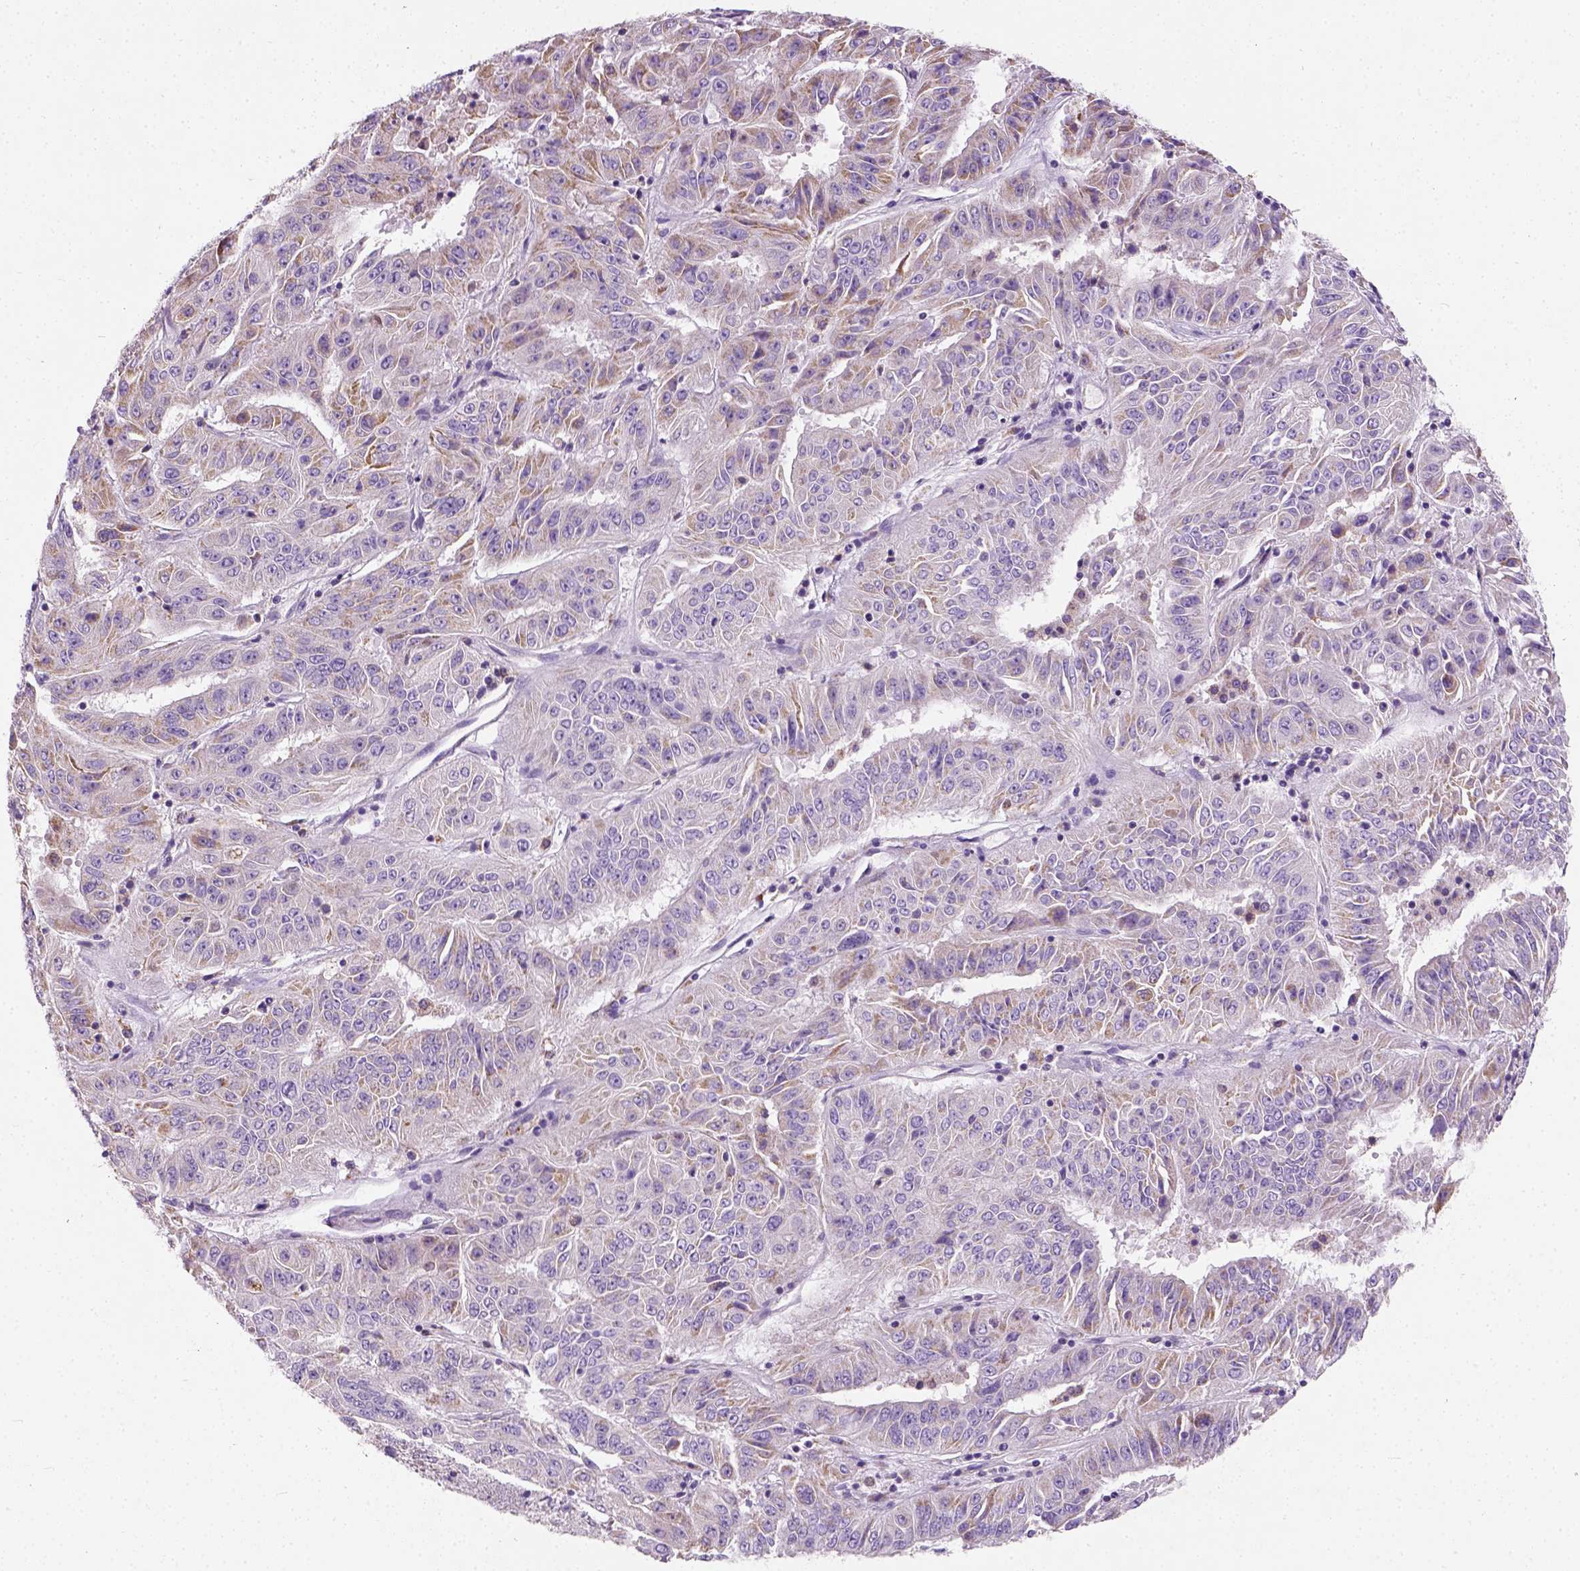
{"staining": {"intensity": "weak", "quantity": "<25%", "location": "cytoplasmic/membranous"}, "tissue": "pancreatic cancer", "cell_type": "Tumor cells", "image_type": "cancer", "snomed": [{"axis": "morphology", "description": "Adenocarcinoma, NOS"}, {"axis": "topography", "description": "Pancreas"}], "caption": "Pancreatic cancer (adenocarcinoma) was stained to show a protein in brown. There is no significant staining in tumor cells. (Stains: DAB (3,3'-diaminobenzidine) immunohistochemistry with hematoxylin counter stain, Microscopy: brightfield microscopy at high magnification).", "gene": "CHODL", "patient": {"sex": "male", "age": 63}}